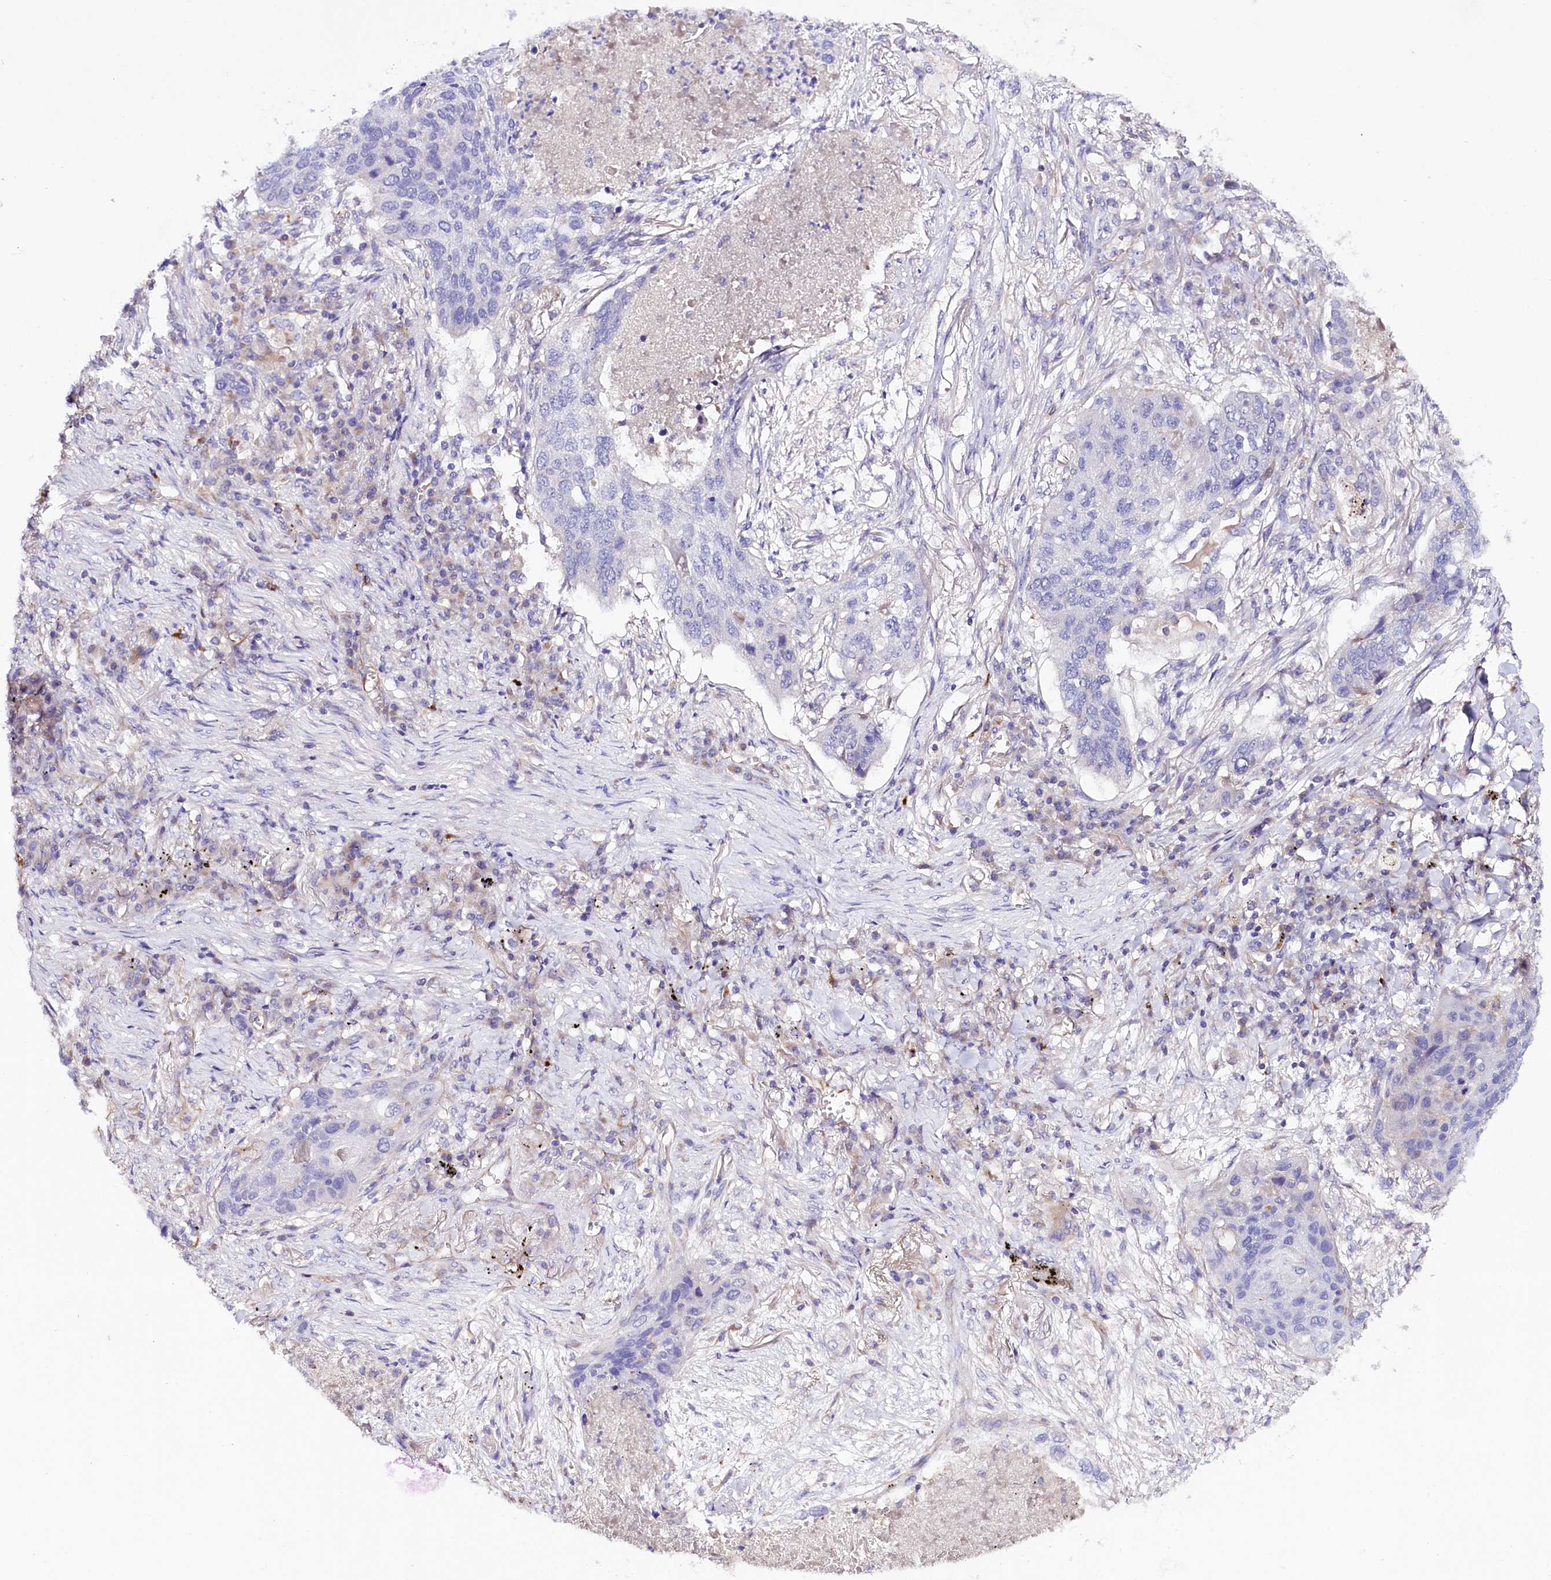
{"staining": {"intensity": "negative", "quantity": "none", "location": "none"}, "tissue": "lung cancer", "cell_type": "Tumor cells", "image_type": "cancer", "snomed": [{"axis": "morphology", "description": "Squamous cell carcinoma, NOS"}, {"axis": "topography", "description": "Lung"}], "caption": "Protein analysis of lung squamous cell carcinoma reveals no significant expression in tumor cells.", "gene": "SLC7A1", "patient": {"sex": "female", "age": 63}}